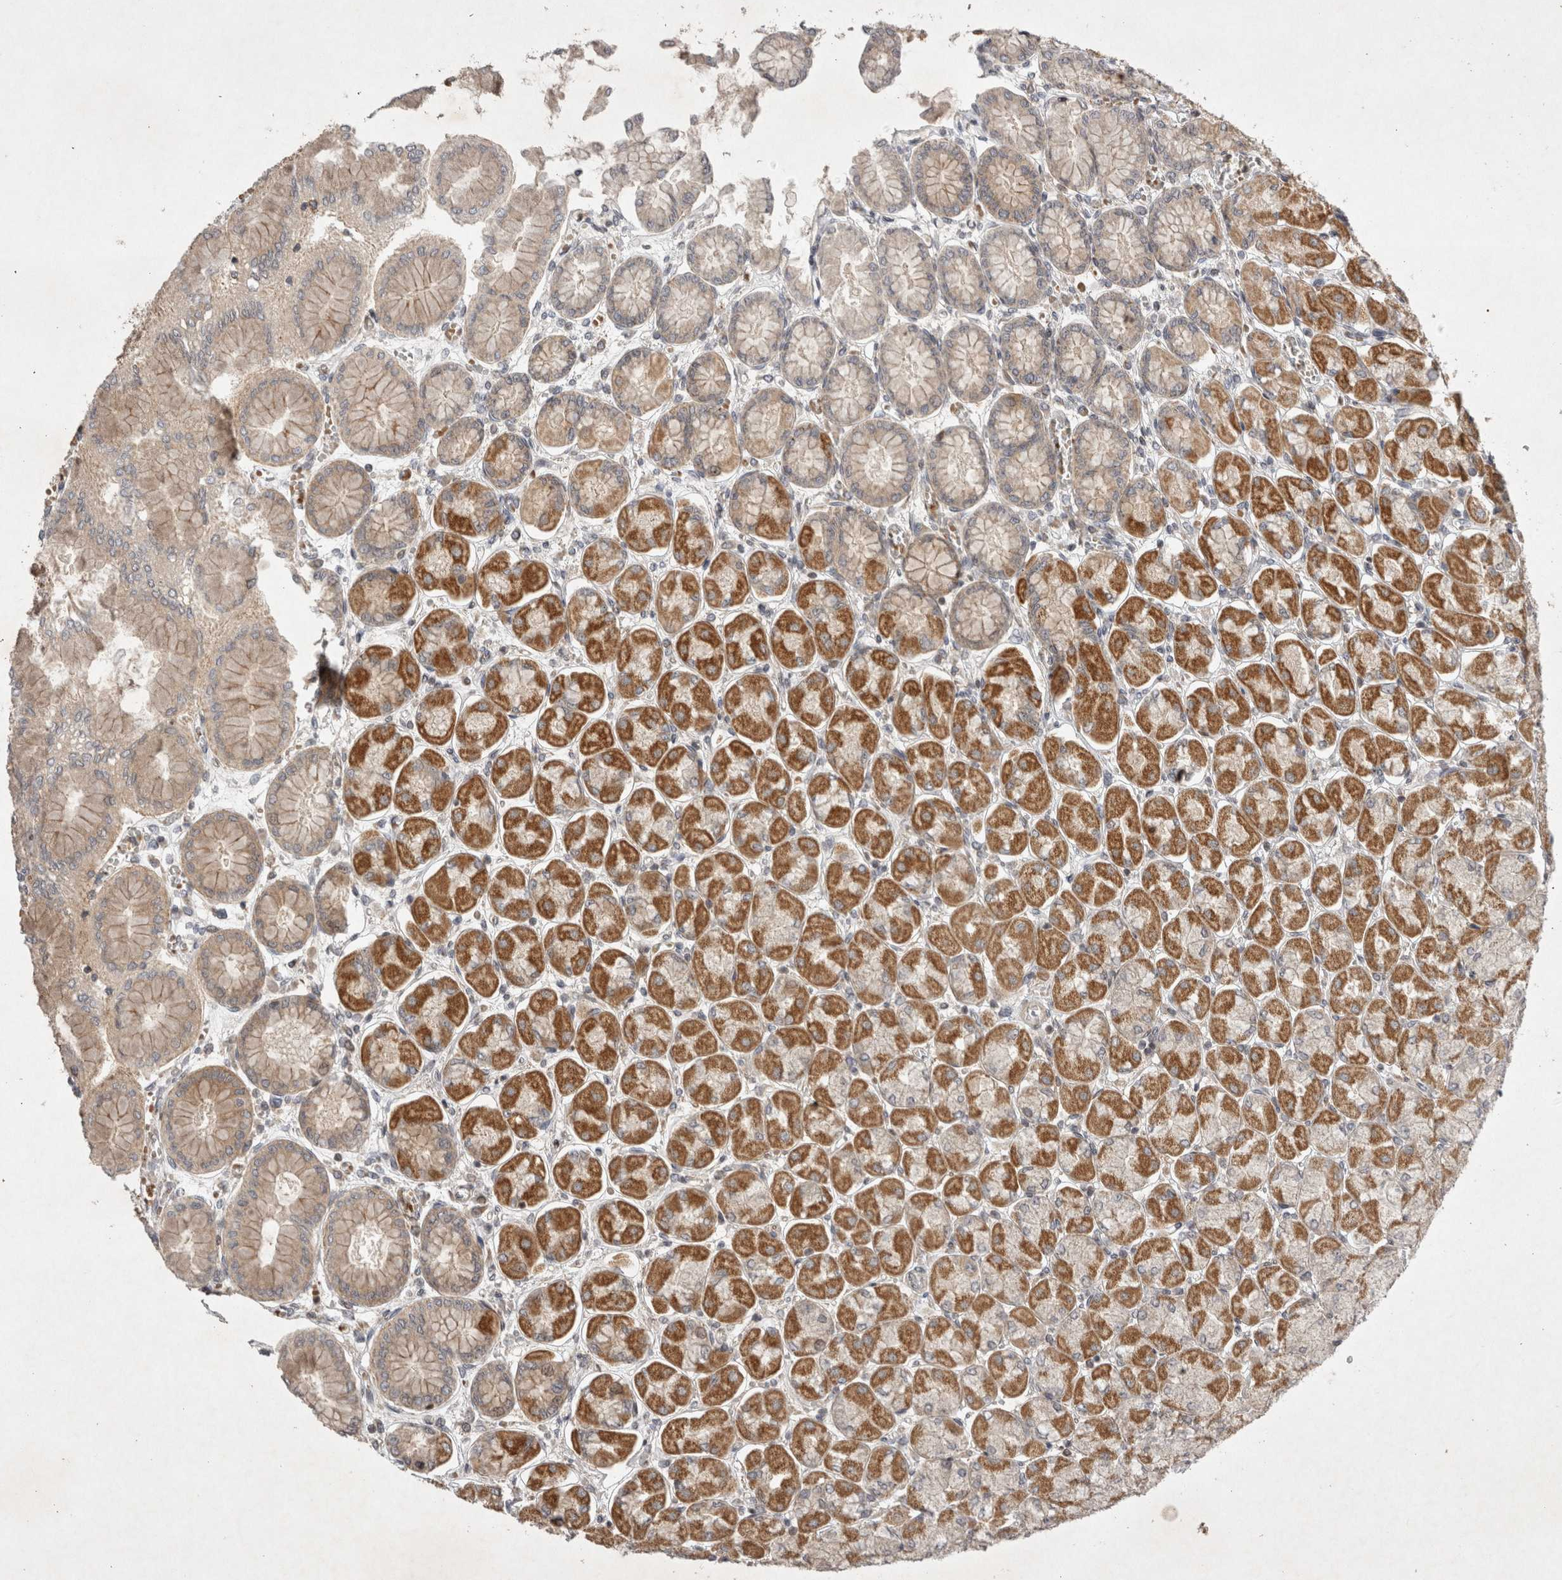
{"staining": {"intensity": "moderate", "quantity": ">75%", "location": "cytoplasmic/membranous"}, "tissue": "stomach", "cell_type": "Glandular cells", "image_type": "normal", "snomed": [{"axis": "morphology", "description": "Normal tissue, NOS"}, {"axis": "topography", "description": "Stomach, upper"}], "caption": "DAB (3,3'-diaminobenzidine) immunohistochemical staining of benign stomach exhibits moderate cytoplasmic/membranous protein expression in about >75% of glandular cells. (brown staining indicates protein expression, while blue staining denotes nuclei).", "gene": "EIF2AK1", "patient": {"sex": "female", "age": 56}}